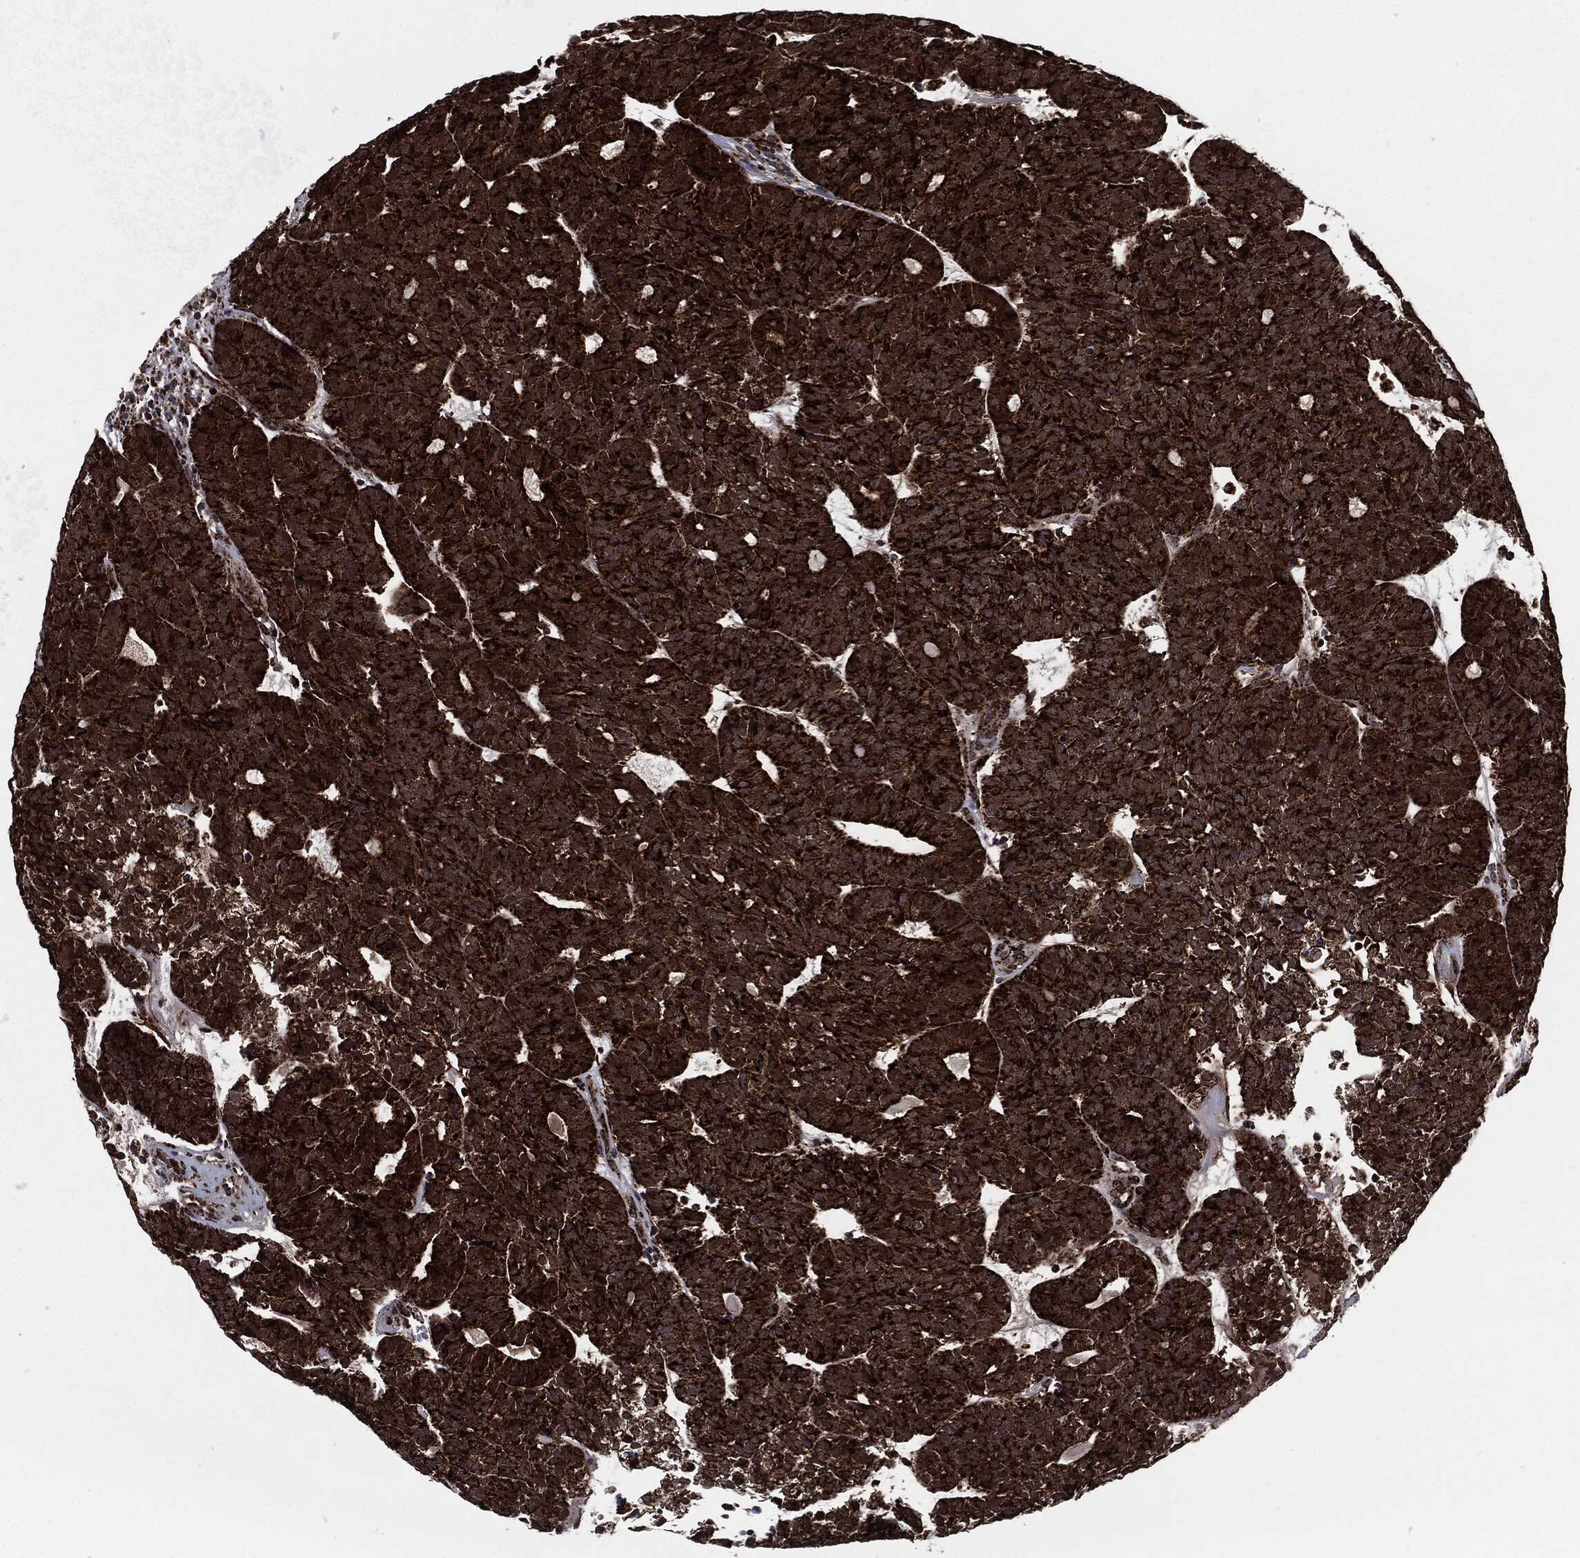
{"staining": {"intensity": "strong", "quantity": ">75%", "location": "cytoplasmic/membranous"}, "tissue": "head and neck cancer", "cell_type": "Tumor cells", "image_type": "cancer", "snomed": [{"axis": "morphology", "description": "Adenocarcinoma, NOS"}, {"axis": "topography", "description": "Head-Neck"}], "caption": "Protein positivity by IHC reveals strong cytoplasmic/membranous staining in approximately >75% of tumor cells in head and neck cancer (adenocarcinoma). Ihc stains the protein in brown and the nuclei are stained blue.", "gene": "FH", "patient": {"sex": "female", "age": 81}}